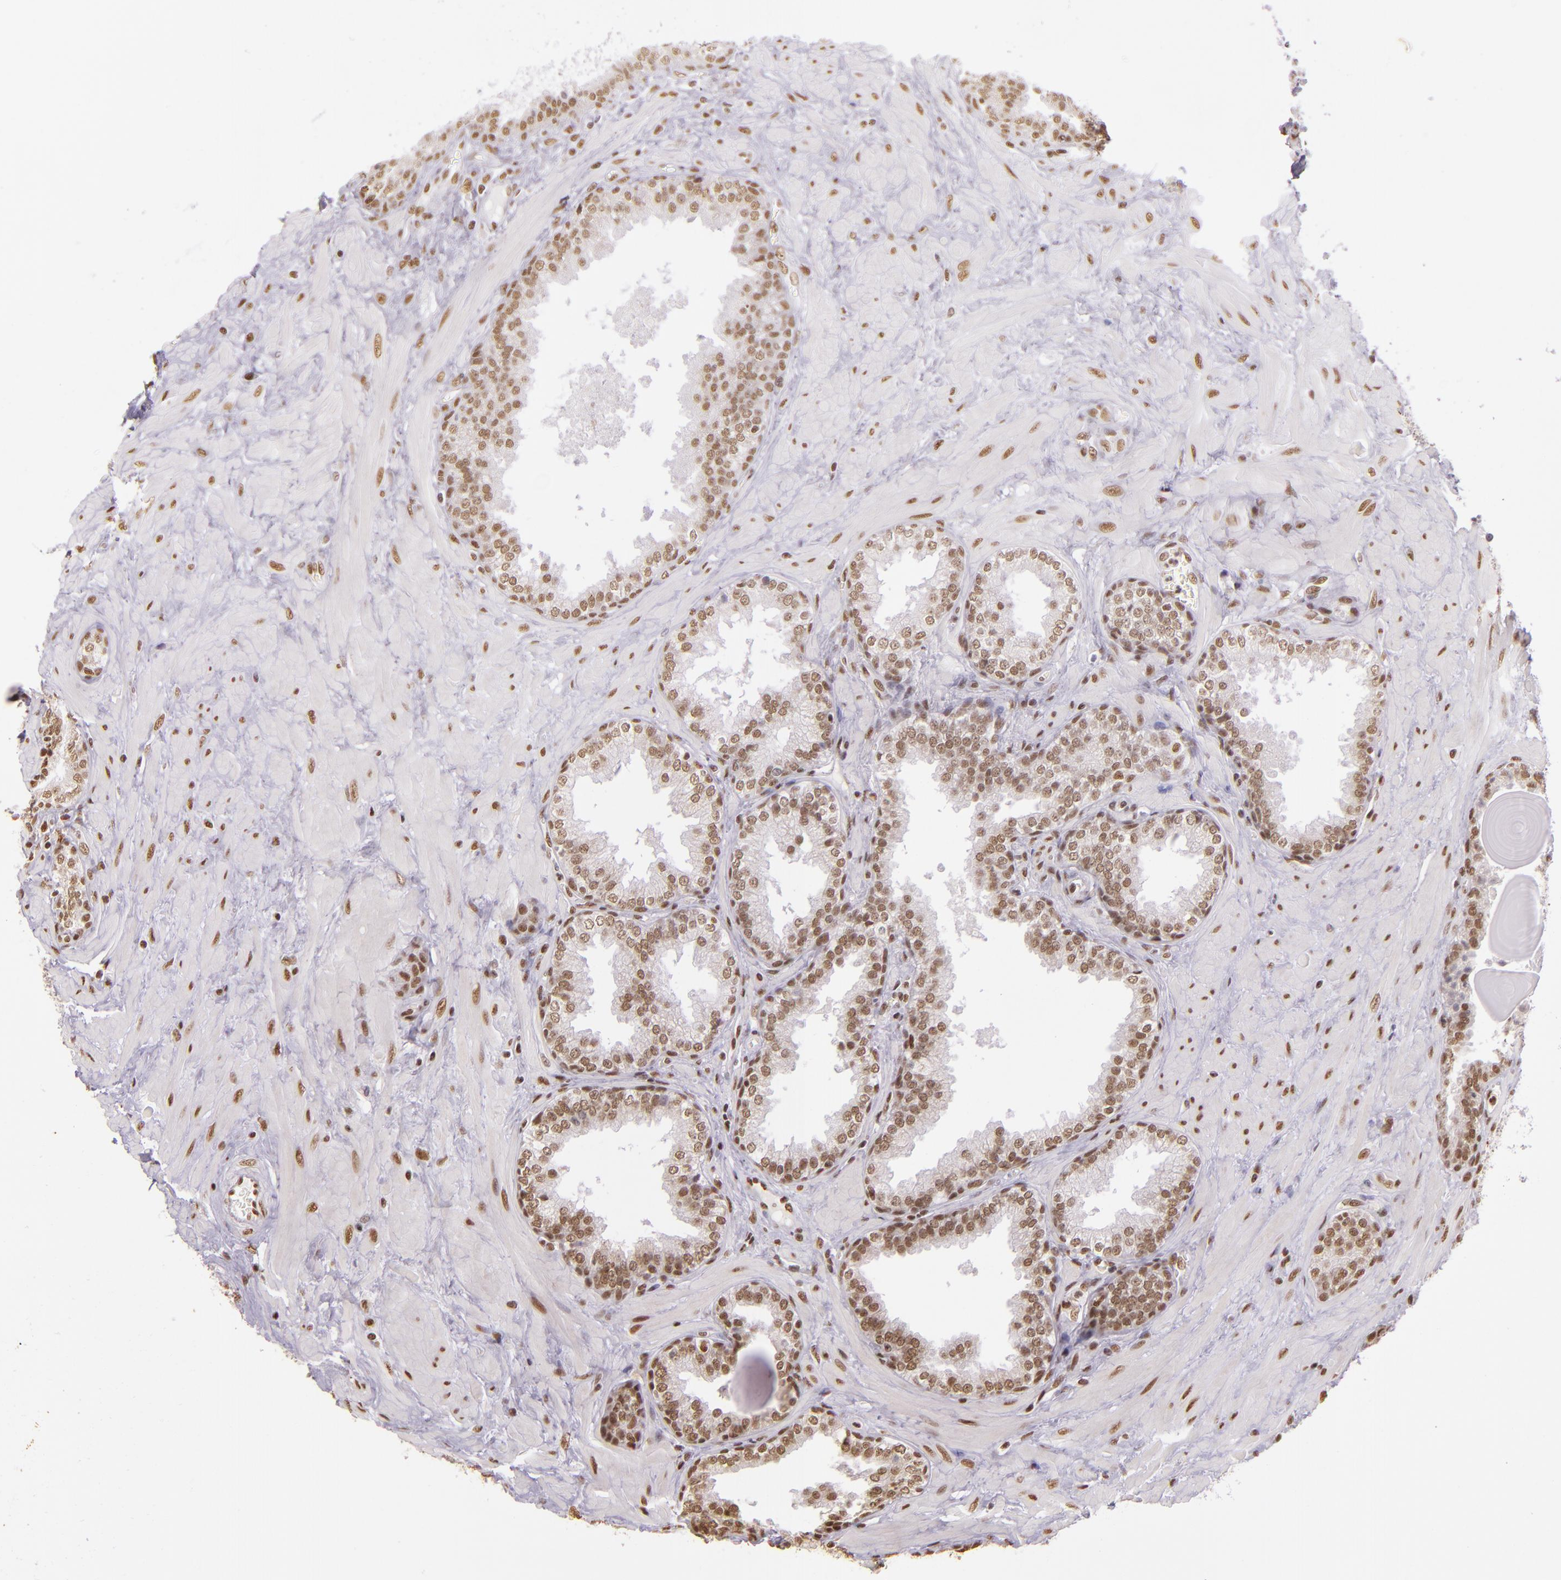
{"staining": {"intensity": "moderate", "quantity": ">75%", "location": "nuclear"}, "tissue": "prostate", "cell_type": "Glandular cells", "image_type": "normal", "snomed": [{"axis": "morphology", "description": "Normal tissue, NOS"}, {"axis": "topography", "description": "Prostate"}], "caption": "Prostate stained with a brown dye exhibits moderate nuclear positive staining in approximately >75% of glandular cells.", "gene": "USF1", "patient": {"sex": "male", "age": 51}}